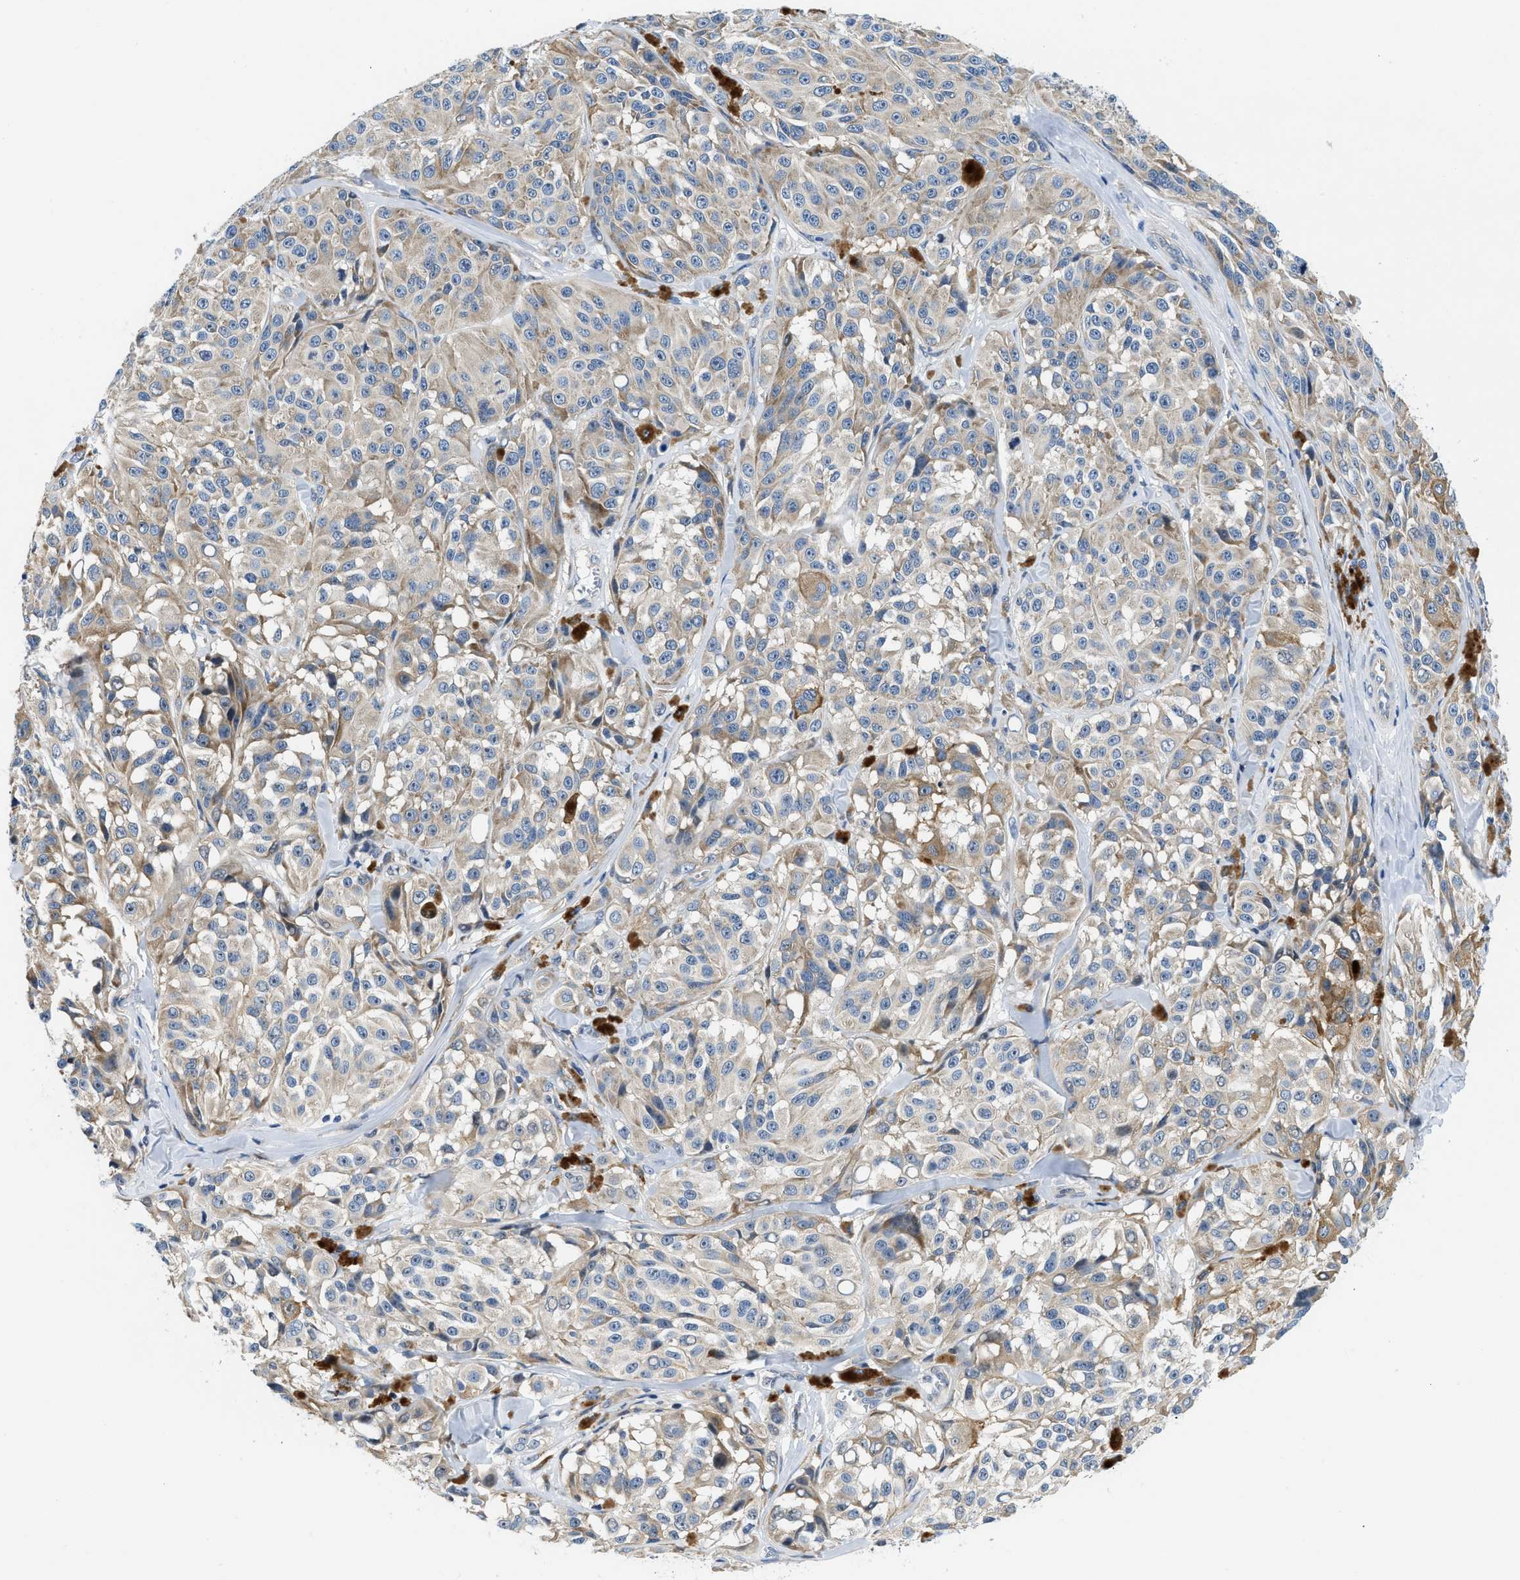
{"staining": {"intensity": "weak", "quantity": "25%-75%", "location": "cytoplasmic/membranous"}, "tissue": "melanoma", "cell_type": "Tumor cells", "image_type": "cancer", "snomed": [{"axis": "morphology", "description": "Malignant melanoma, NOS"}, {"axis": "topography", "description": "Skin"}], "caption": "This image displays IHC staining of melanoma, with low weak cytoplasmic/membranous expression in approximately 25%-75% of tumor cells.", "gene": "IKBKE", "patient": {"sex": "male", "age": 84}}